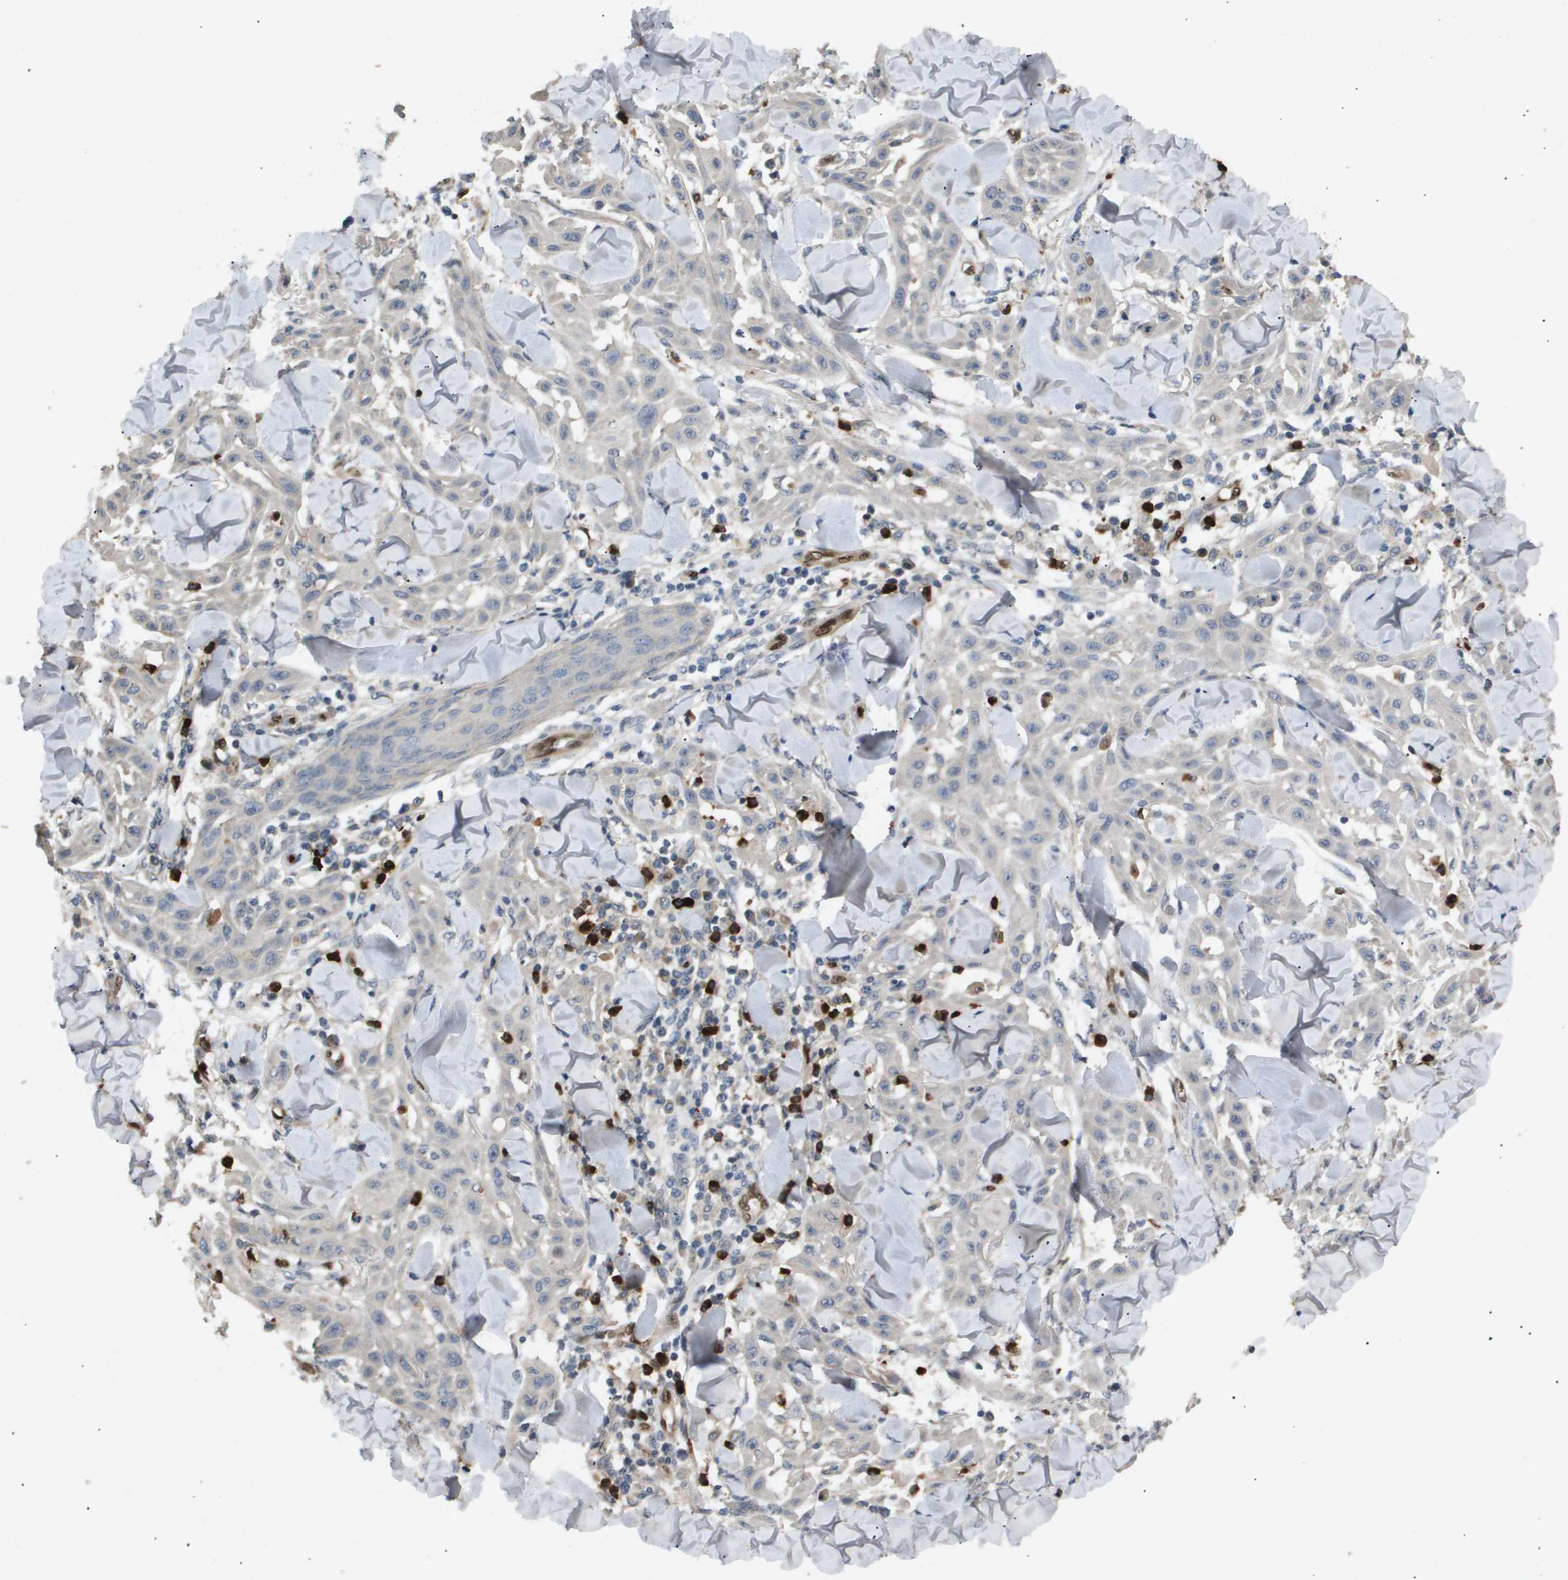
{"staining": {"intensity": "negative", "quantity": "none", "location": "none"}, "tissue": "skin cancer", "cell_type": "Tumor cells", "image_type": "cancer", "snomed": [{"axis": "morphology", "description": "Squamous cell carcinoma, NOS"}, {"axis": "topography", "description": "Skin"}], "caption": "Immunohistochemistry of squamous cell carcinoma (skin) shows no staining in tumor cells.", "gene": "ERG", "patient": {"sex": "male", "age": 24}}